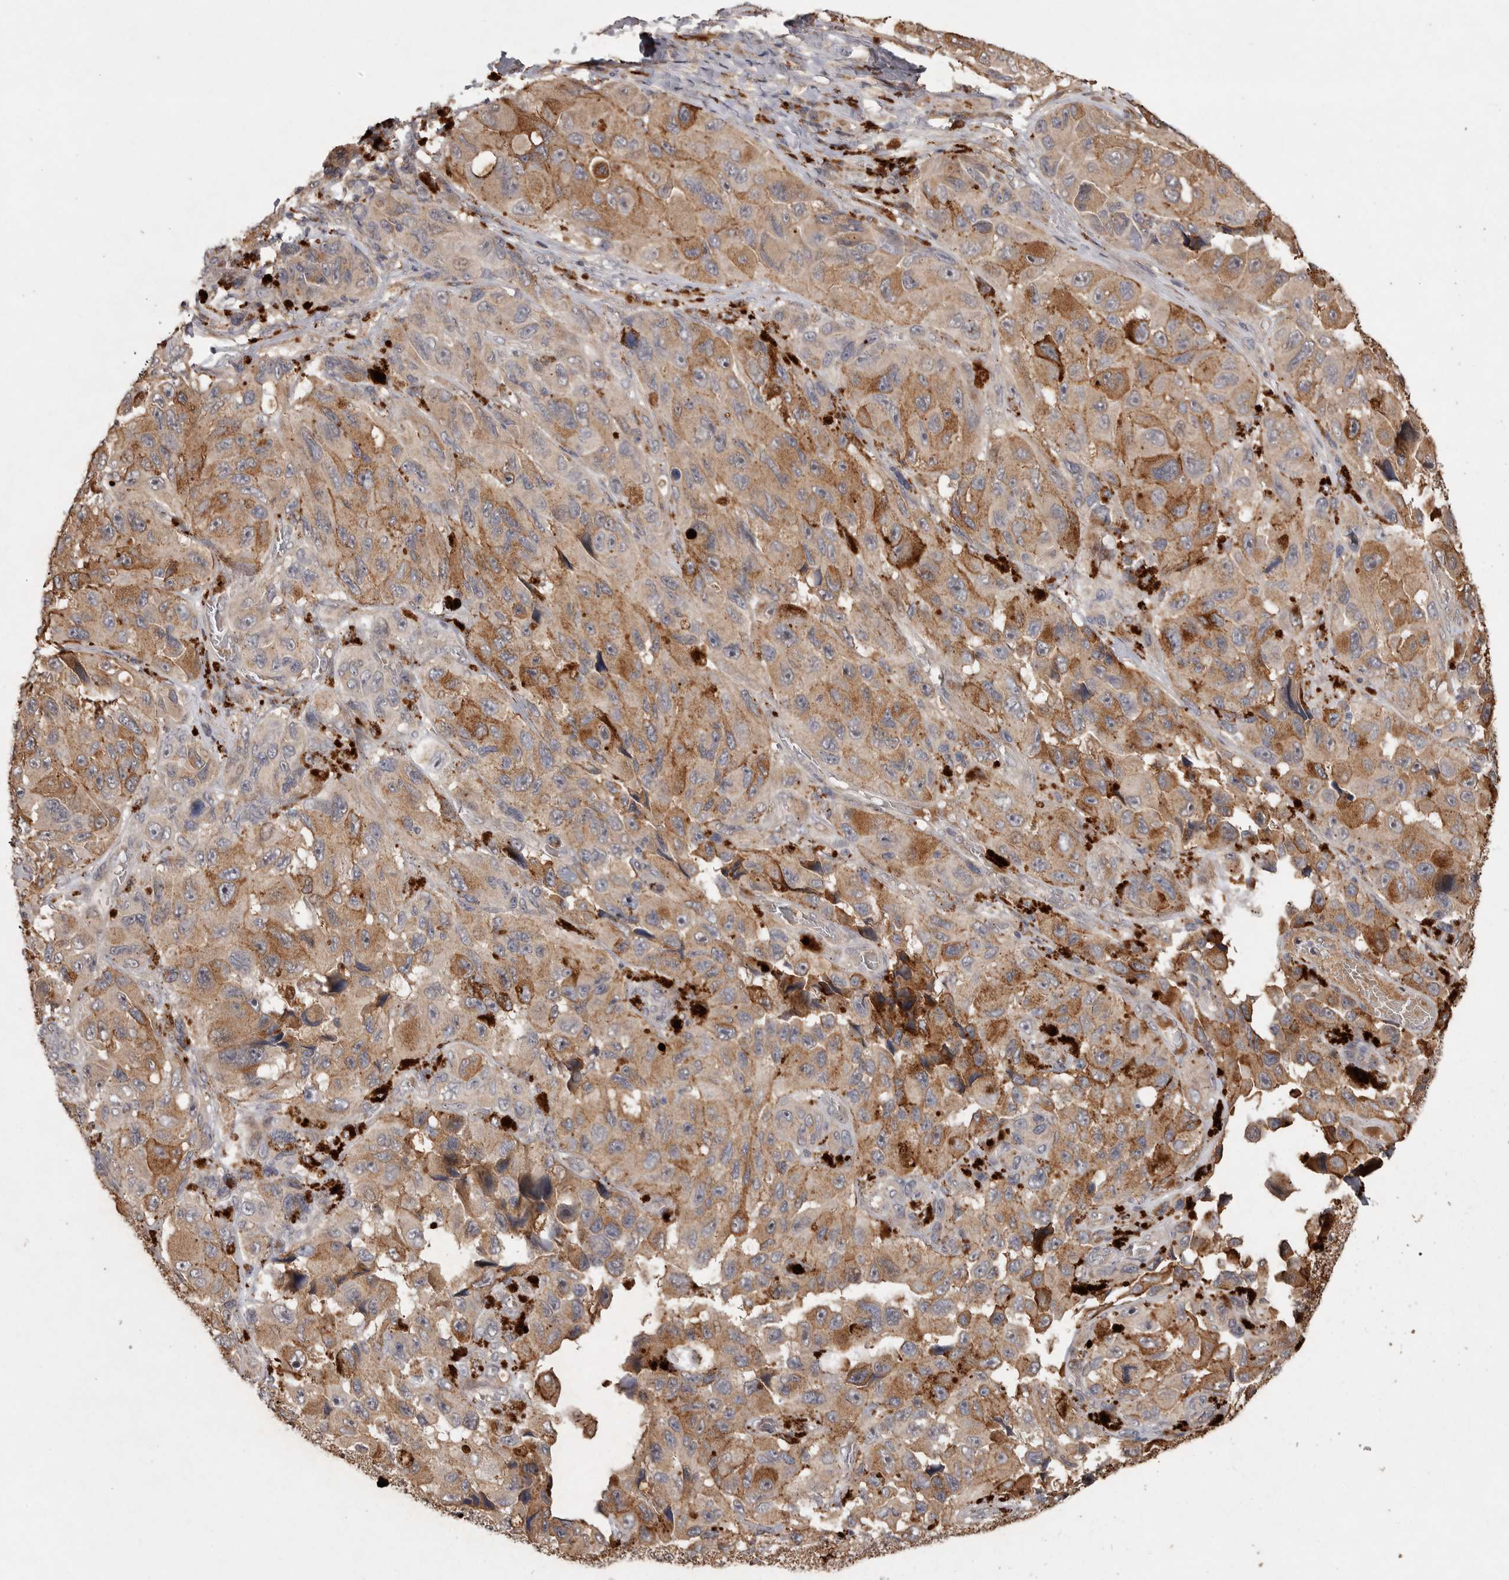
{"staining": {"intensity": "weak", "quantity": ">75%", "location": "cytoplasmic/membranous"}, "tissue": "melanoma", "cell_type": "Tumor cells", "image_type": "cancer", "snomed": [{"axis": "morphology", "description": "Malignant melanoma, NOS"}, {"axis": "topography", "description": "Skin"}], "caption": "Weak cytoplasmic/membranous protein staining is seen in about >75% of tumor cells in malignant melanoma. (DAB IHC with brightfield microscopy, high magnification).", "gene": "VN1R4", "patient": {"sex": "female", "age": 73}}